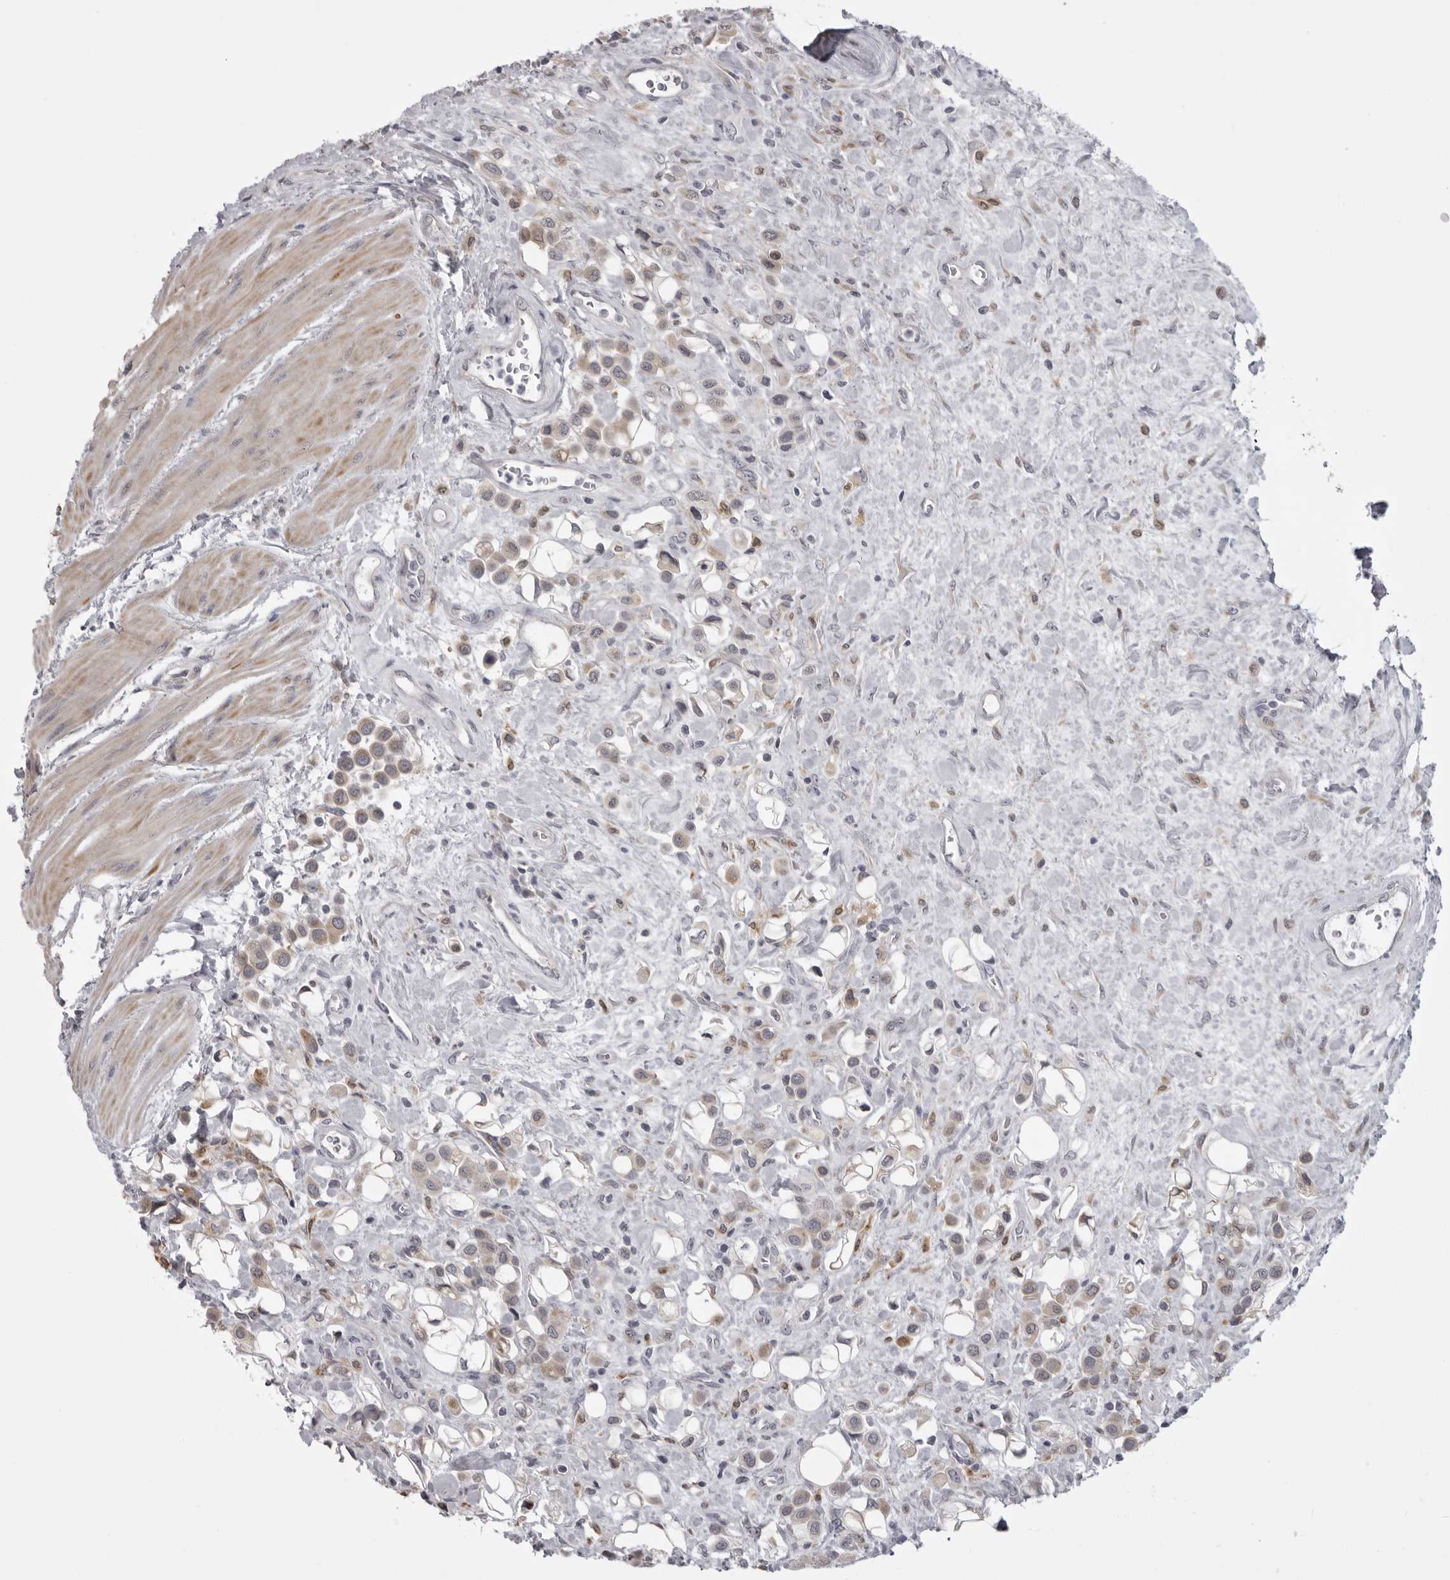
{"staining": {"intensity": "weak", "quantity": "25%-75%", "location": "cytoplasmic/membranous"}, "tissue": "urothelial cancer", "cell_type": "Tumor cells", "image_type": "cancer", "snomed": [{"axis": "morphology", "description": "Urothelial carcinoma, High grade"}, {"axis": "topography", "description": "Urinary bladder"}], "caption": "An immunohistochemistry (IHC) histopathology image of tumor tissue is shown. Protein staining in brown shows weak cytoplasmic/membranous positivity in high-grade urothelial carcinoma within tumor cells.", "gene": "NCEH1", "patient": {"sex": "male", "age": 50}}